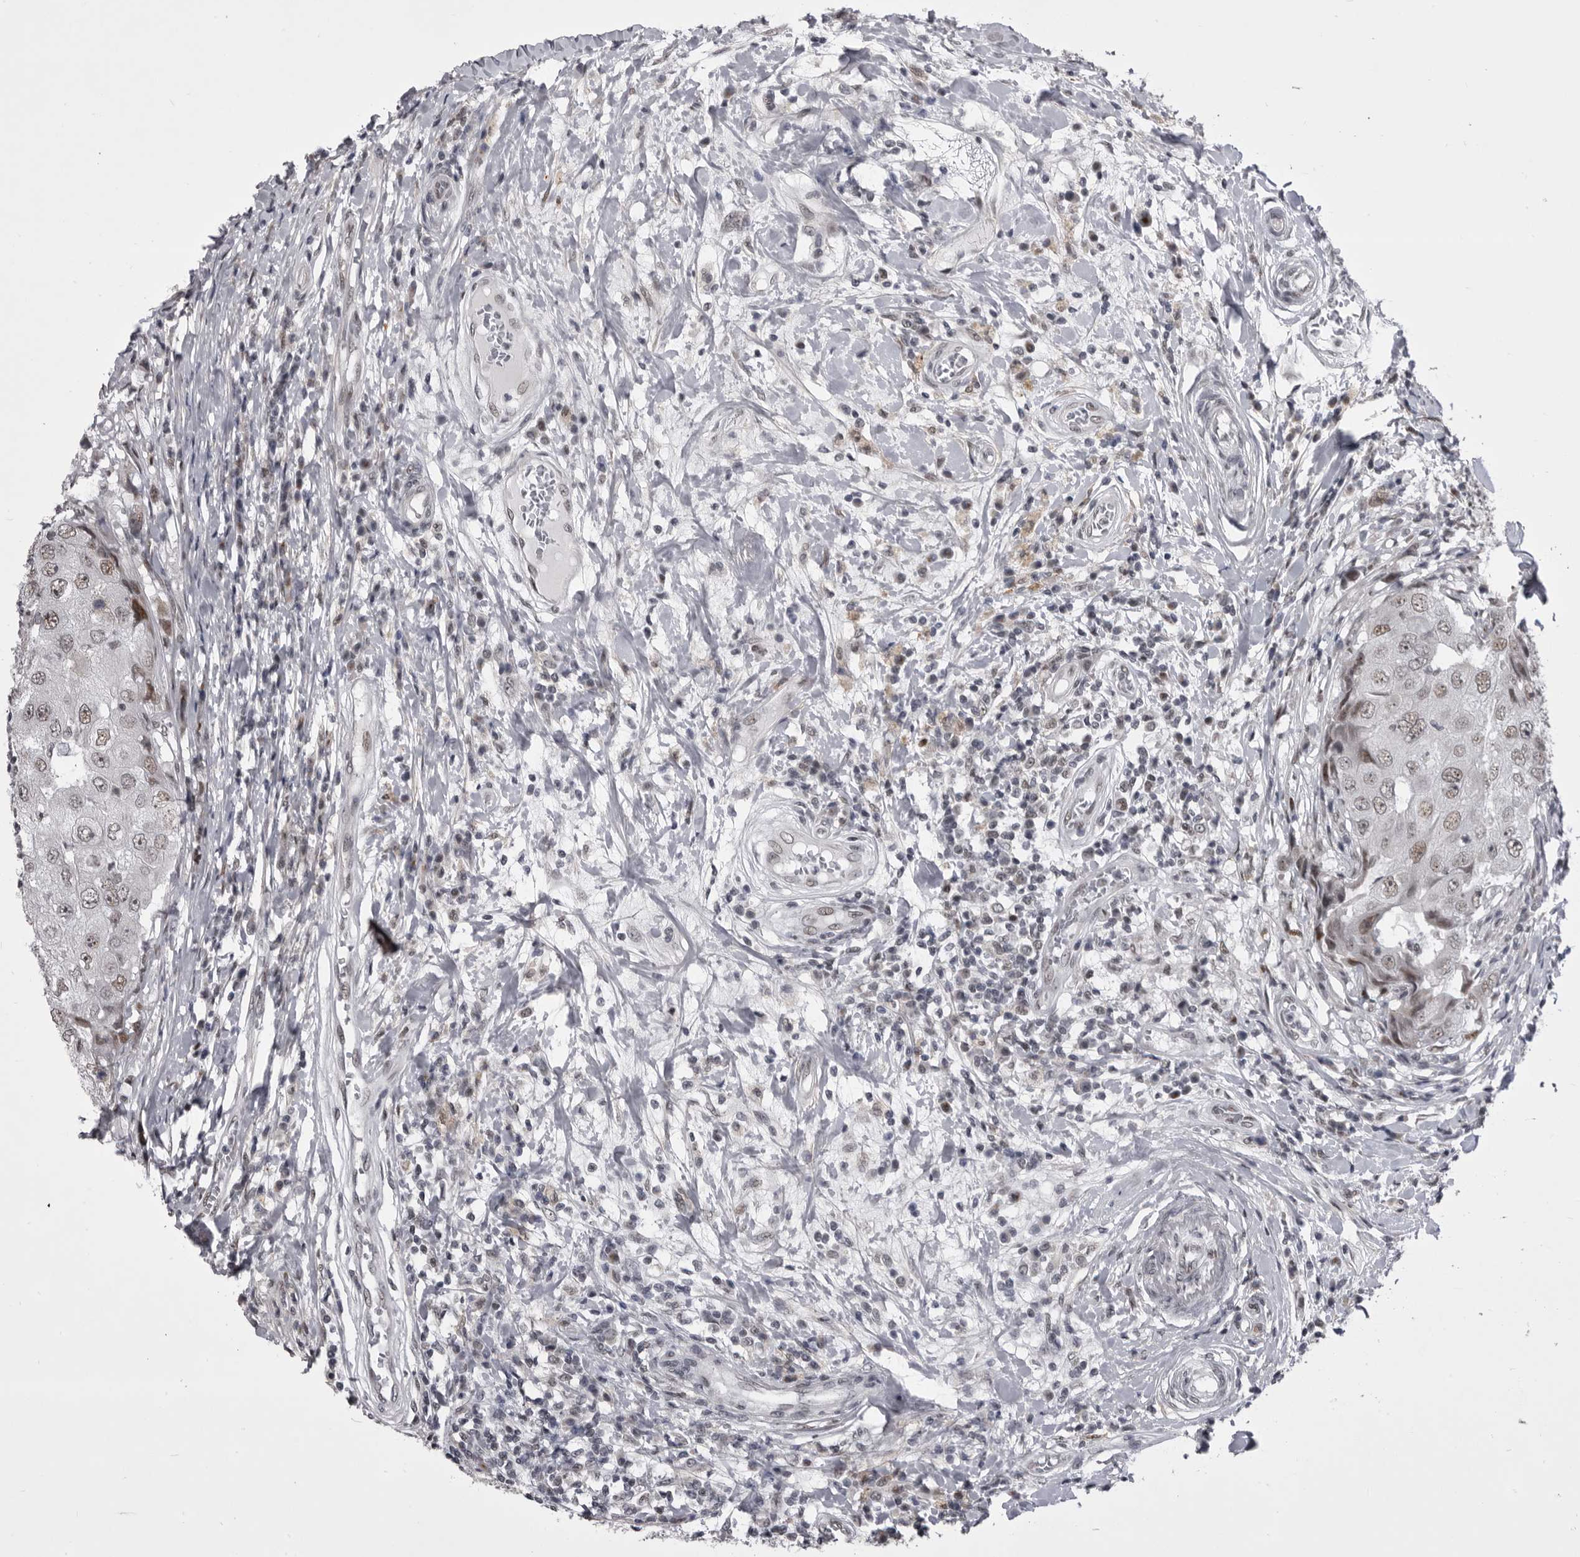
{"staining": {"intensity": "weak", "quantity": ">75%", "location": "nuclear"}, "tissue": "breast cancer", "cell_type": "Tumor cells", "image_type": "cancer", "snomed": [{"axis": "morphology", "description": "Duct carcinoma"}, {"axis": "topography", "description": "Breast"}], "caption": "Human breast cancer stained with a protein marker reveals weak staining in tumor cells.", "gene": "PRPF3", "patient": {"sex": "female", "age": 27}}